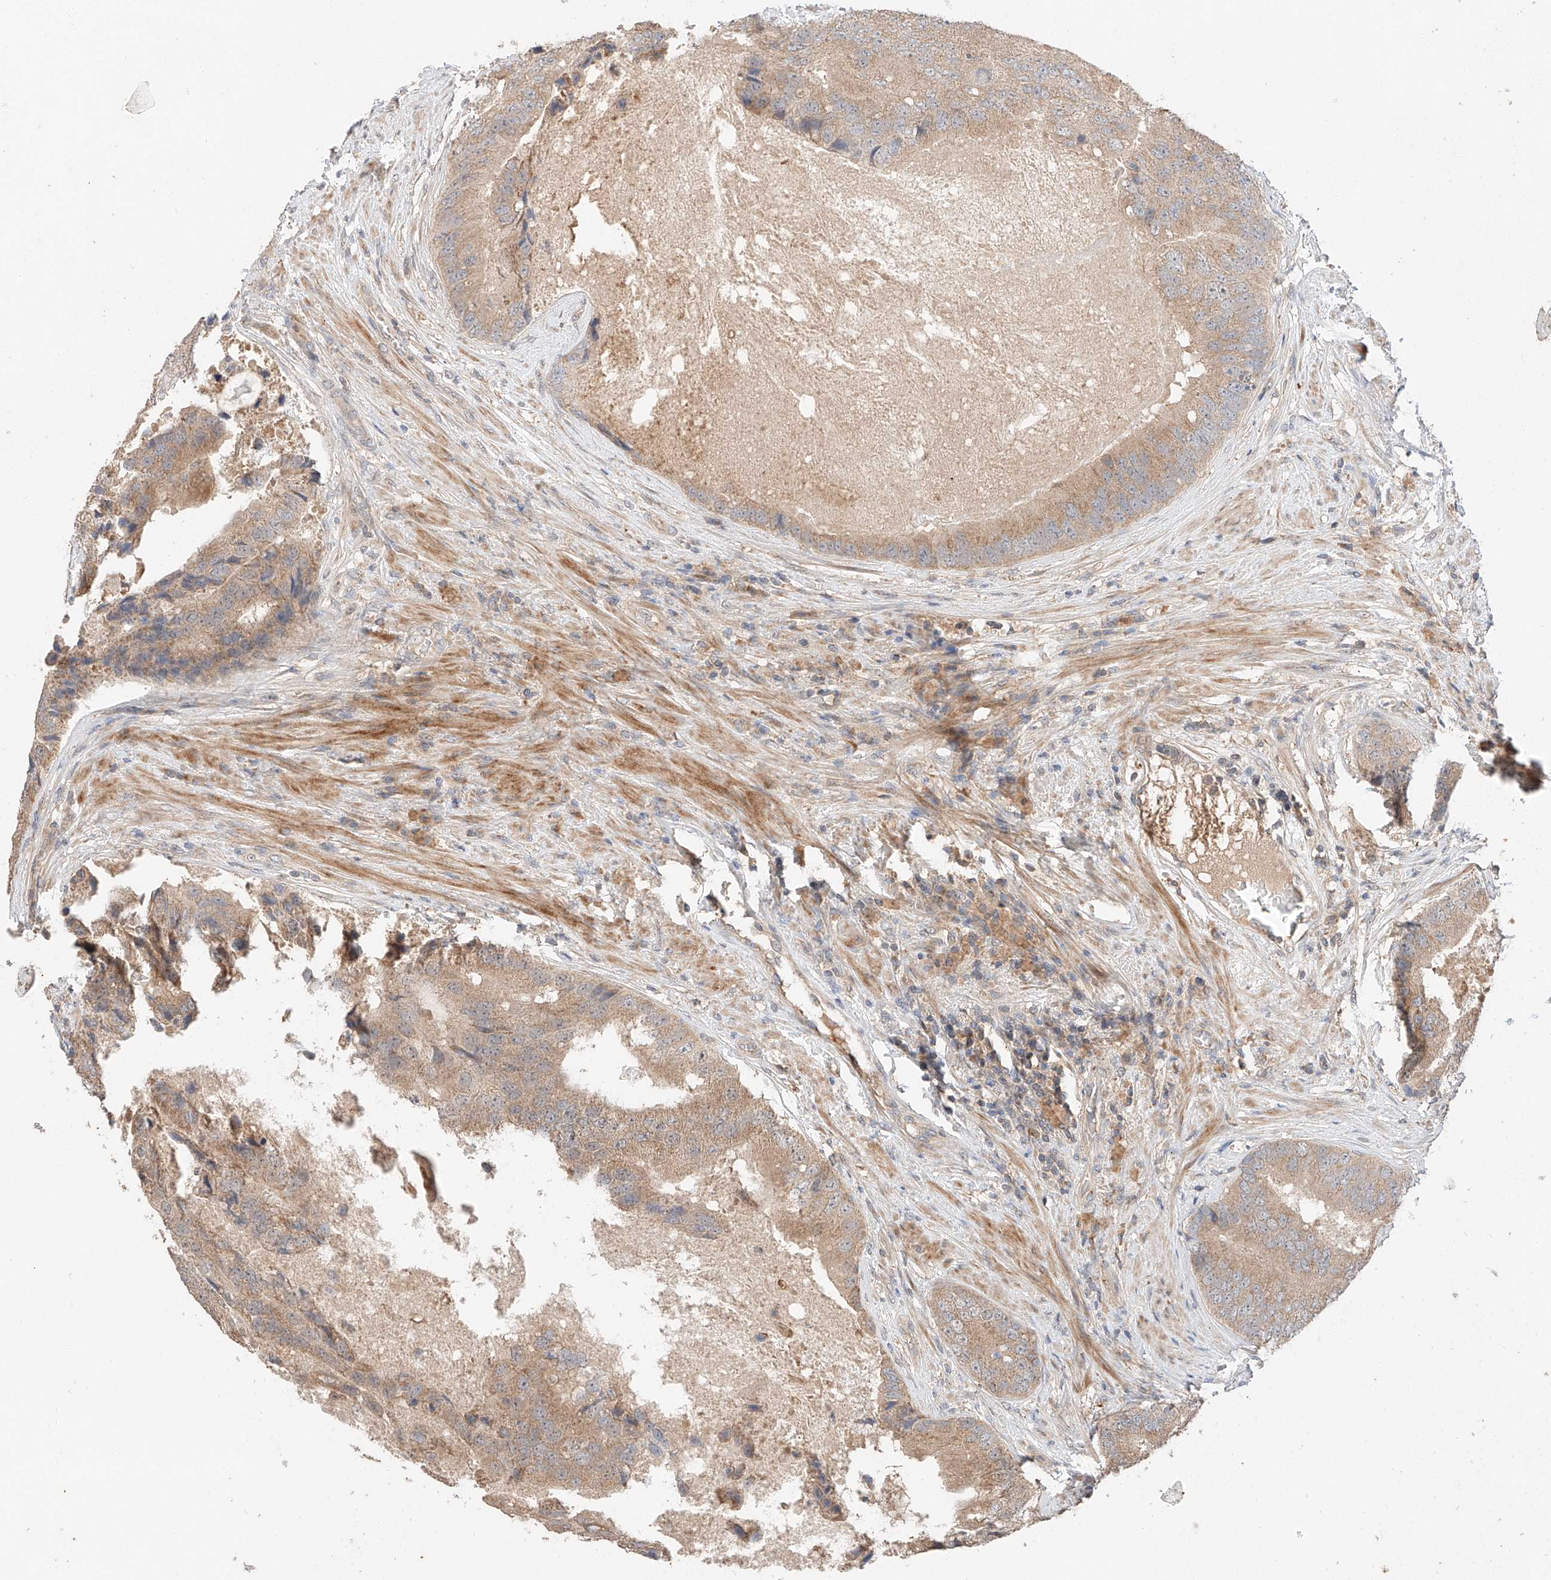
{"staining": {"intensity": "moderate", "quantity": ">75%", "location": "cytoplasmic/membranous"}, "tissue": "prostate cancer", "cell_type": "Tumor cells", "image_type": "cancer", "snomed": [{"axis": "morphology", "description": "Adenocarcinoma, High grade"}, {"axis": "topography", "description": "Prostate"}], "caption": "A brown stain labels moderate cytoplasmic/membranous staining of a protein in prostate high-grade adenocarcinoma tumor cells.", "gene": "XPNPEP1", "patient": {"sex": "male", "age": 70}}